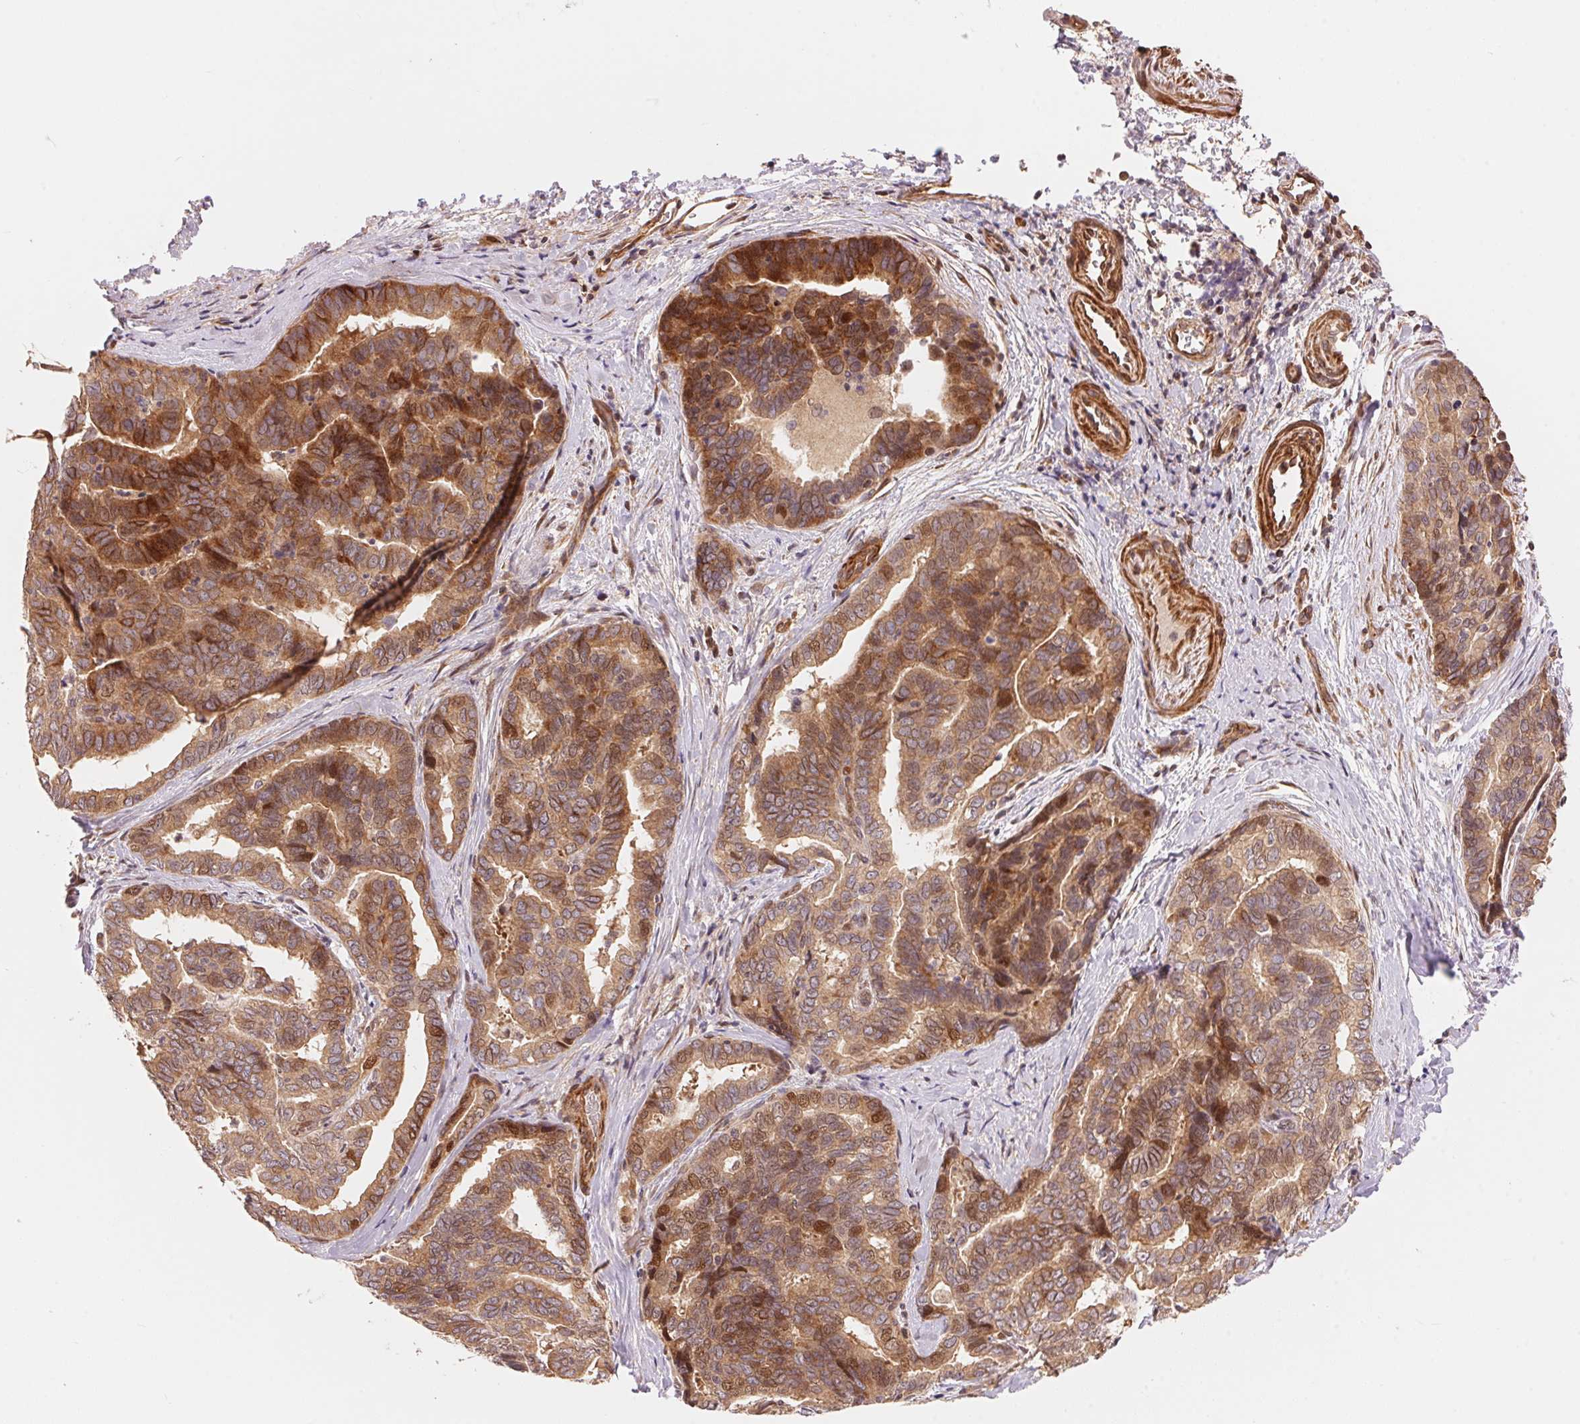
{"staining": {"intensity": "moderate", "quantity": "25%-75%", "location": "cytoplasmic/membranous,nuclear"}, "tissue": "liver cancer", "cell_type": "Tumor cells", "image_type": "cancer", "snomed": [{"axis": "morphology", "description": "Cholangiocarcinoma"}, {"axis": "topography", "description": "Liver"}], "caption": "Immunohistochemistry (IHC) photomicrograph of neoplastic tissue: human liver cancer stained using immunohistochemistry (IHC) reveals medium levels of moderate protein expression localized specifically in the cytoplasmic/membranous and nuclear of tumor cells, appearing as a cytoplasmic/membranous and nuclear brown color.", "gene": "TNIP2", "patient": {"sex": "female", "age": 64}}